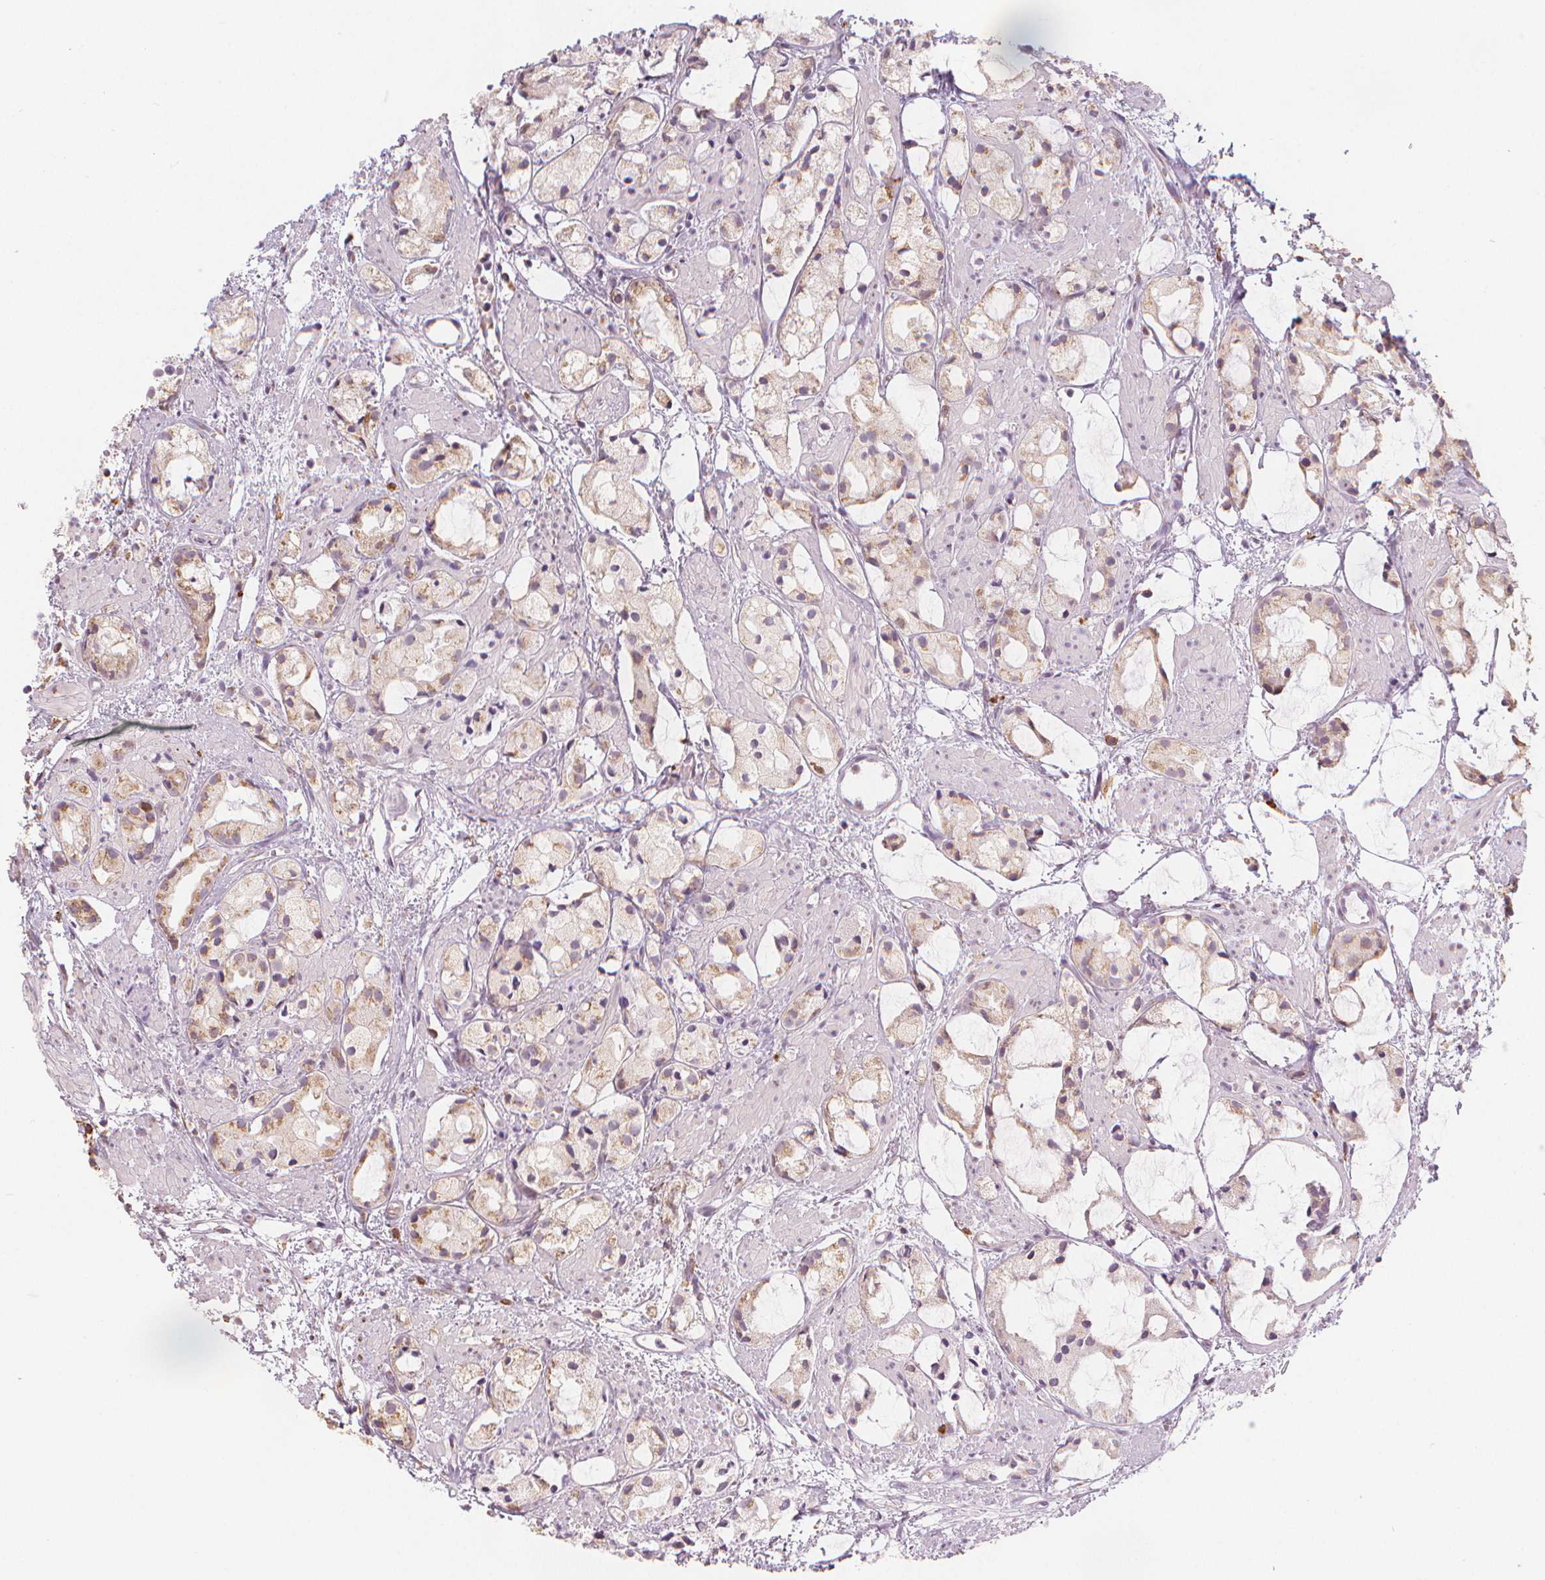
{"staining": {"intensity": "weak", "quantity": "<25%", "location": "cytoplasmic/membranous"}, "tissue": "prostate cancer", "cell_type": "Tumor cells", "image_type": "cancer", "snomed": [{"axis": "morphology", "description": "Adenocarcinoma, High grade"}, {"axis": "topography", "description": "Prostate"}], "caption": "IHC of human prostate cancer (adenocarcinoma (high-grade)) exhibits no positivity in tumor cells. The staining is performed using DAB (3,3'-diaminobenzidine) brown chromogen with nuclei counter-stained in using hematoxylin.", "gene": "TIPIN", "patient": {"sex": "male", "age": 85}}